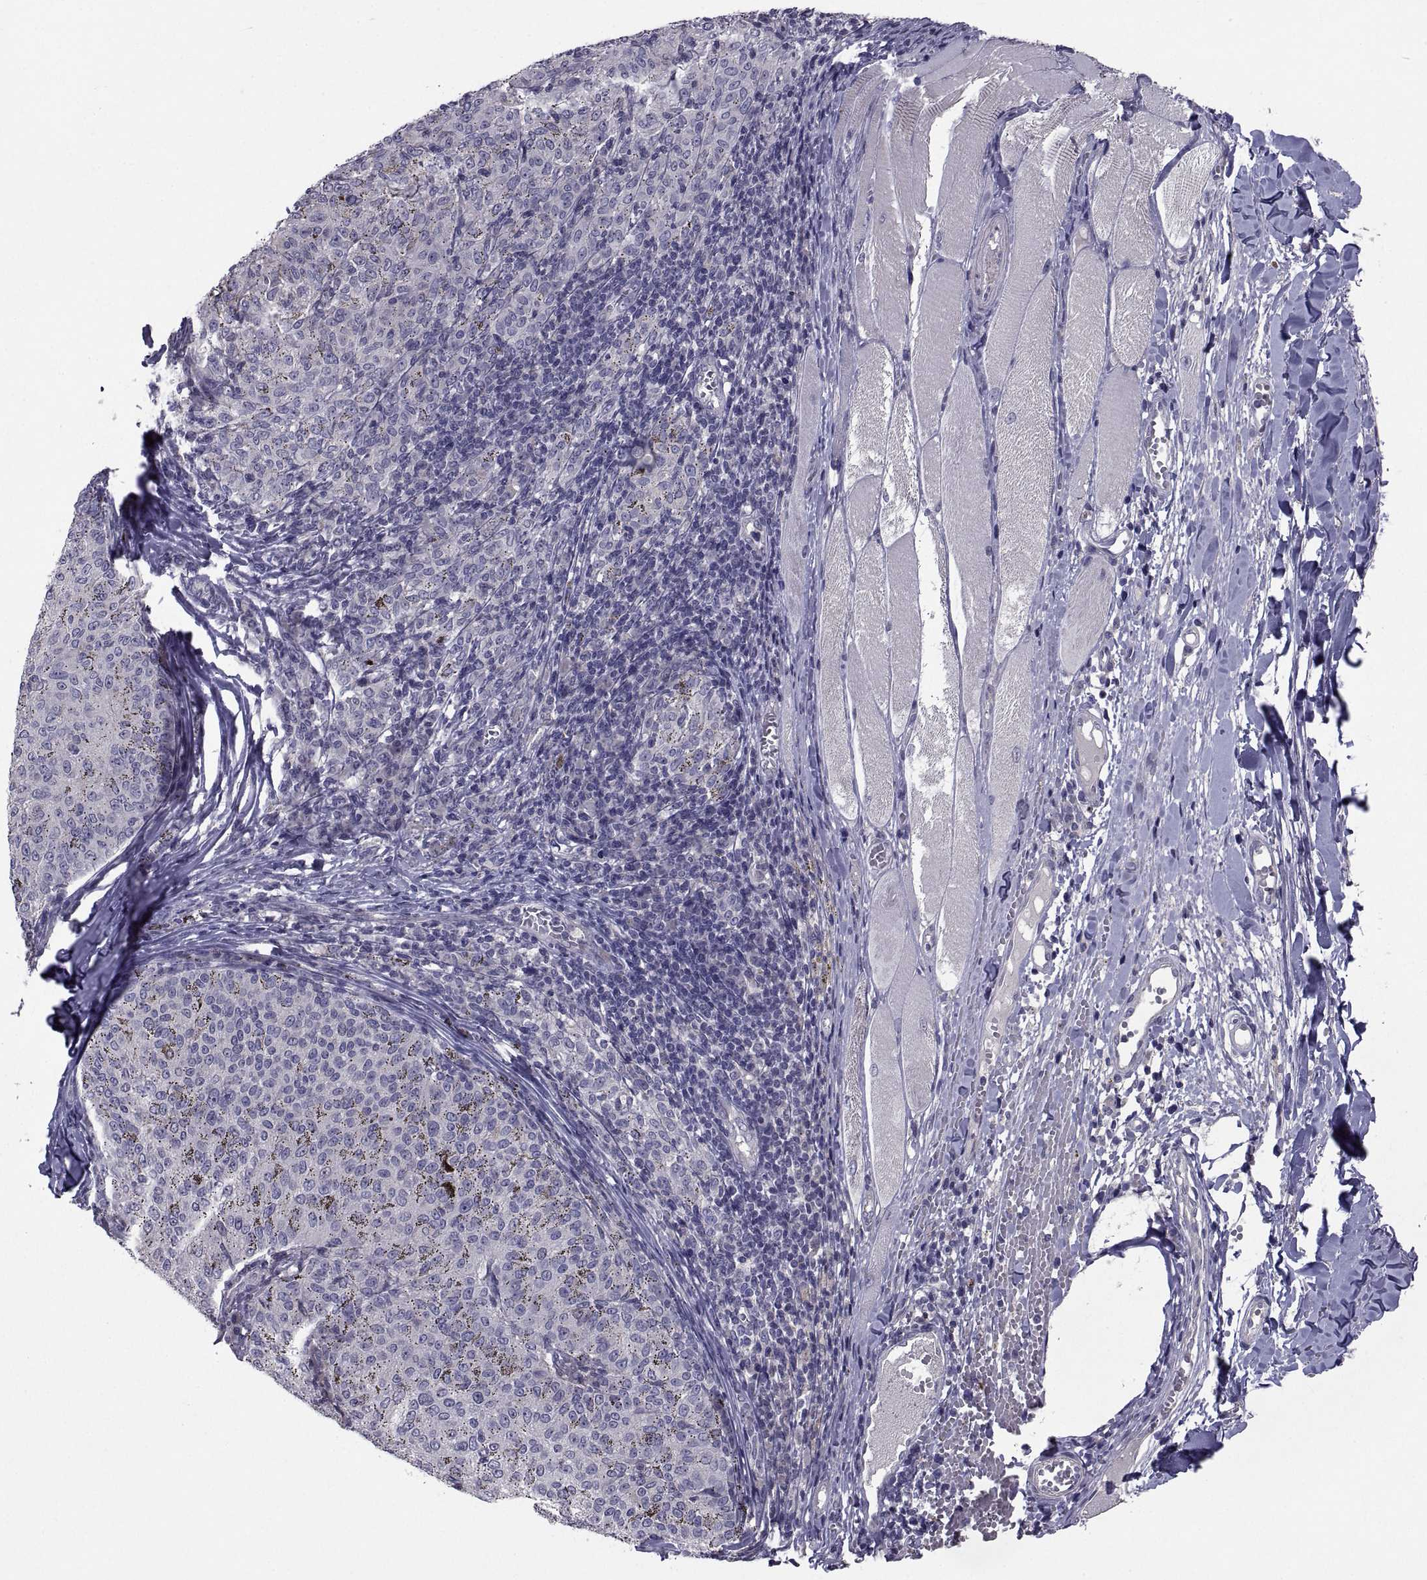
{"staining": {"intensity": "negative", "quantity": "none", "location": "none"}, "tissue": "melanoma", "cell_type": "Tumor cells", "image_type": "cancer", "snomed": [{"axis": "morphology", "description": "Malignant melanoma, NOS"}, {"axis": "topography", "description": "Skin"}], "caption": "This is a photomicrograph of immunohistochemistry (IHC) staining of malignant melanoma, which shows no expression in tumor cells.", "gene": "NPTX2", "patient": {"sex": "female", "age": 72}}